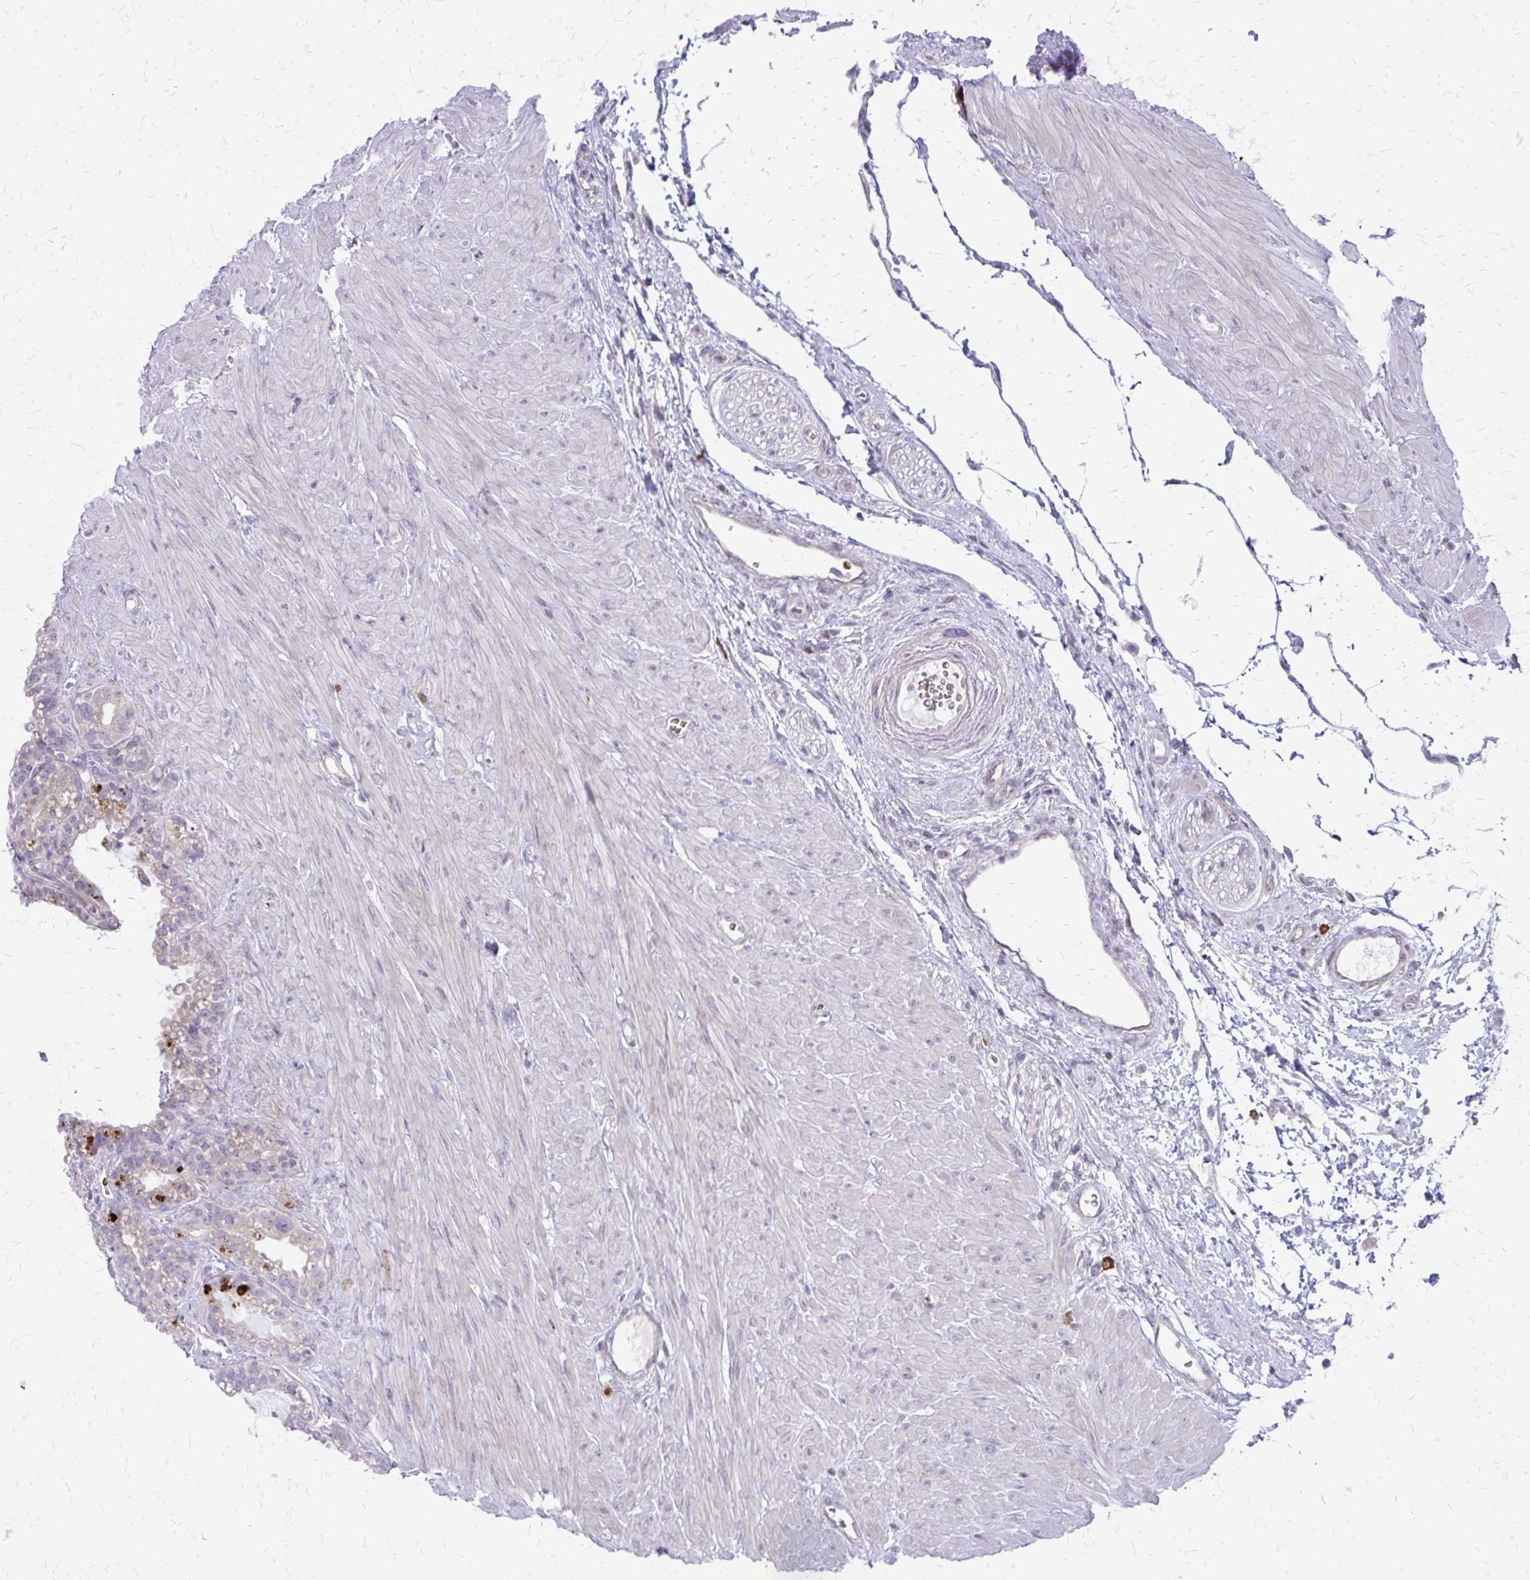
{"staining": {"intensity": "weak", "quantity": "25%-75%", "location": "cytoplasmic/membranous"}, "tissue": "seminal vesicle", "cell_type": "Glandular cells", "image_type": "normal", "snomed": [{"axis": "morphology", "description": "Normal tissue, NOS"}, {"axis": "topography", "description": "Seminal veicle"}], "caption": "Immunohistochemistry micrograph of benign human seminal vesicle stained for a protein (brown), which demonstrates low levels of weak cytoplasmic/membranous positivity in about 25%-75% of glandular cells.", "gene": "FUNDC2", "patient": {"sex": "male", "age": 76}}